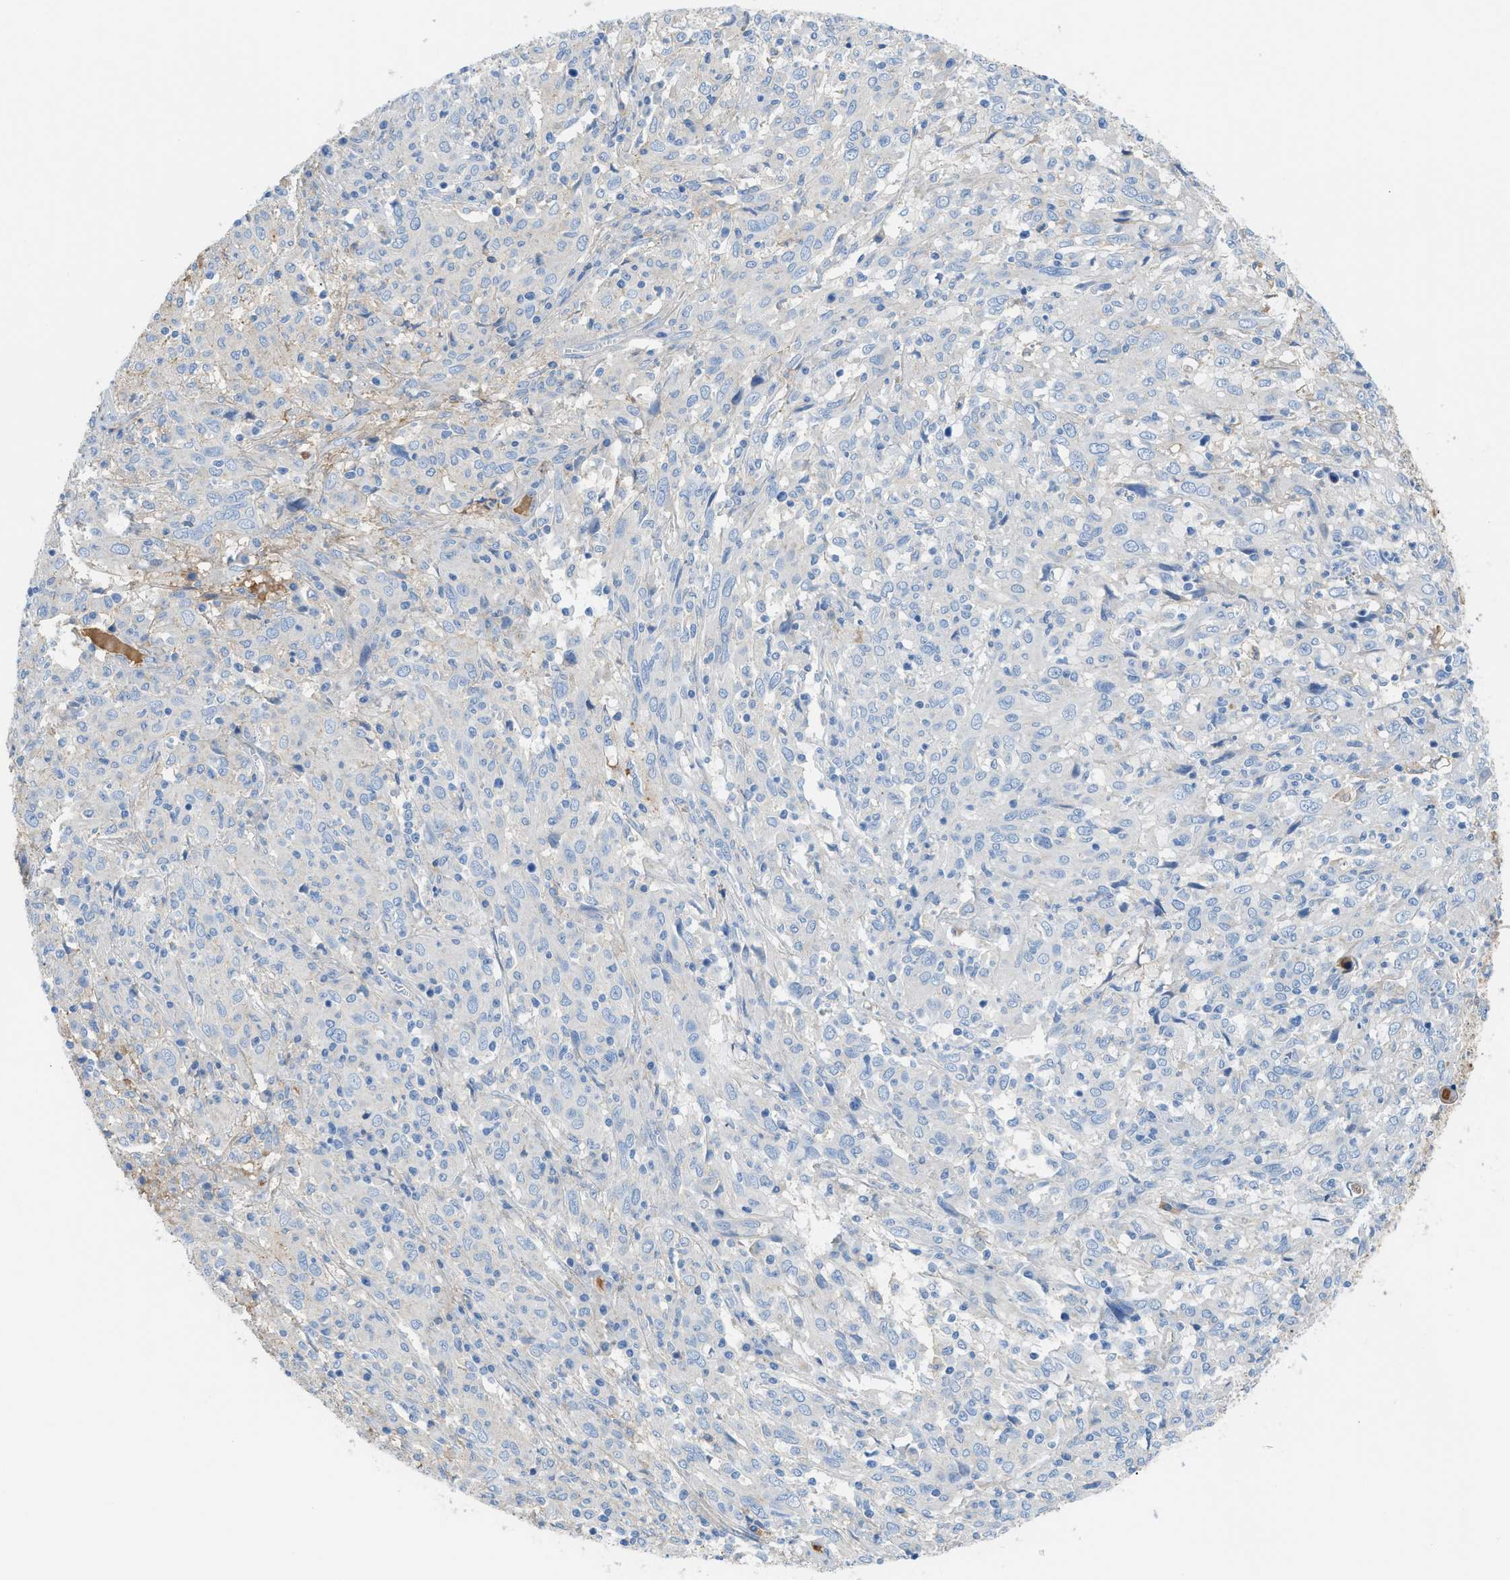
{"staining": {"intensity": "negative", "quantity": "none", "location": "none"}, "tissue": "cervical cancer", "cell_type": "Tumor cells", "image_type": "cancer", "snomed": [{"axis": "morphology", "description": "Squamous cell carcinoma, NOS"}, {"axis": "topography", "description": "Cervix"}], "caption": "Tumor cells are negative for brown protein staining in cervical cancer.", "gene": "CFI", "patient": {"sex": "female", "age": 46}}